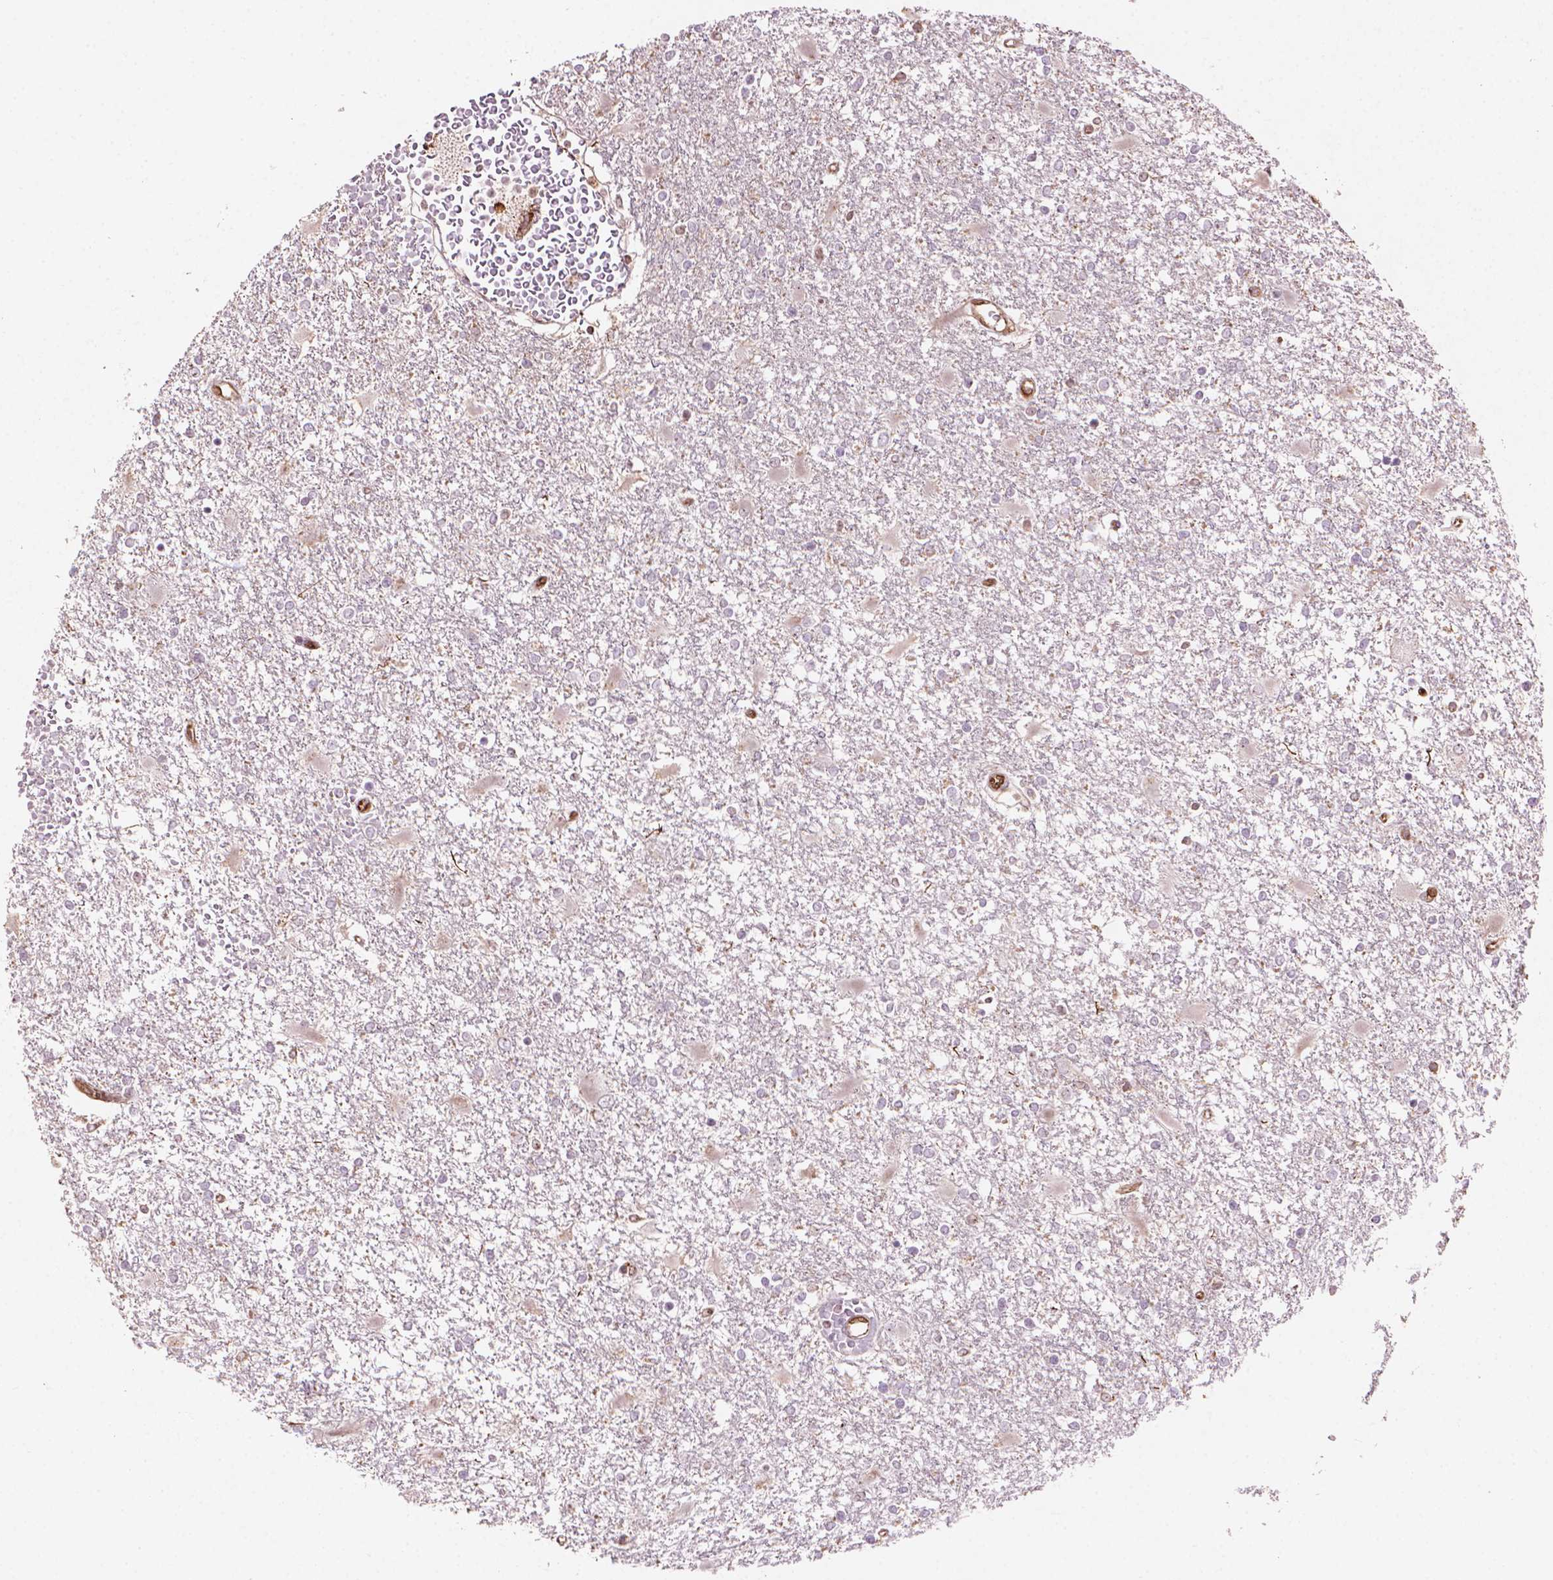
{"staining": {"intensity": "negative", "quantity": "none", "location": "none"}, "tissue": "glioma", "cell_type": "Tumor cells", "image_type": "cancer", "snomed": [{"axis": "morphology", "description": "Glioma, malignant, High grade"}, {"axis": "topography", "description": "Cerebral cortex"}], "caption": "Histopathology image shows no significant protein expression in tumor cells of glioma. (Immunohistochemistry, brightfield microscopy, high magnification).", "gene": "SMC2", "patient": {"sex": "male", "age": 79}}